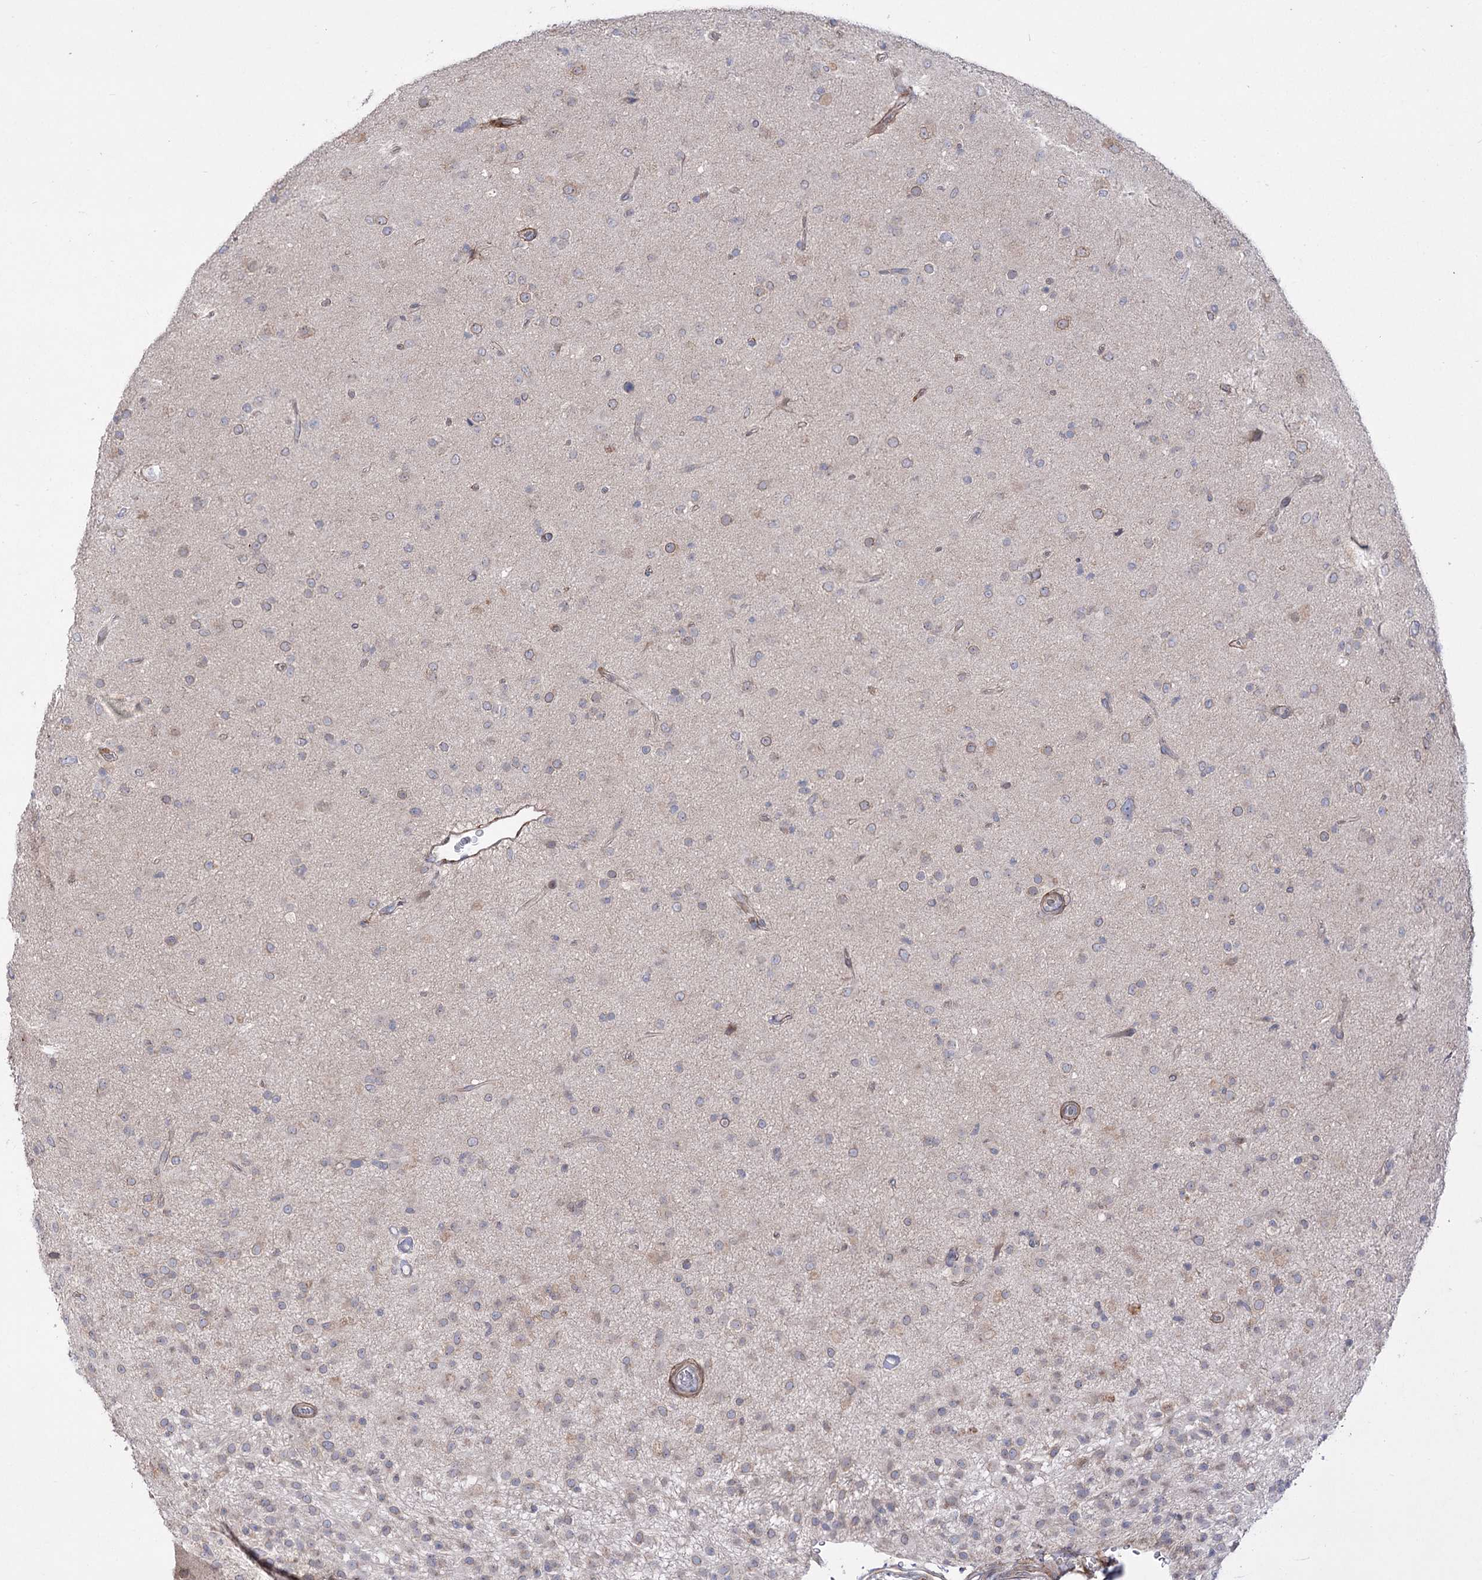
{"staining": {"intensity": "negative", "quantity": "none", "location": "none"}, "tissue": "glioma", "cell_type": "Tumor cells", "image_type": "cancer", "snomed": [{"axis": "morphology", "description": "Glioma, malignant, Low grade"}, {"axis": "topography", "description": "Brain"}], "caption": "A photomicrograph of glioma stained for a protein displays no brown staining in tumor cells.", "gene": "SH3BP5L", "patient": {"sex": "male", "age": 65}}